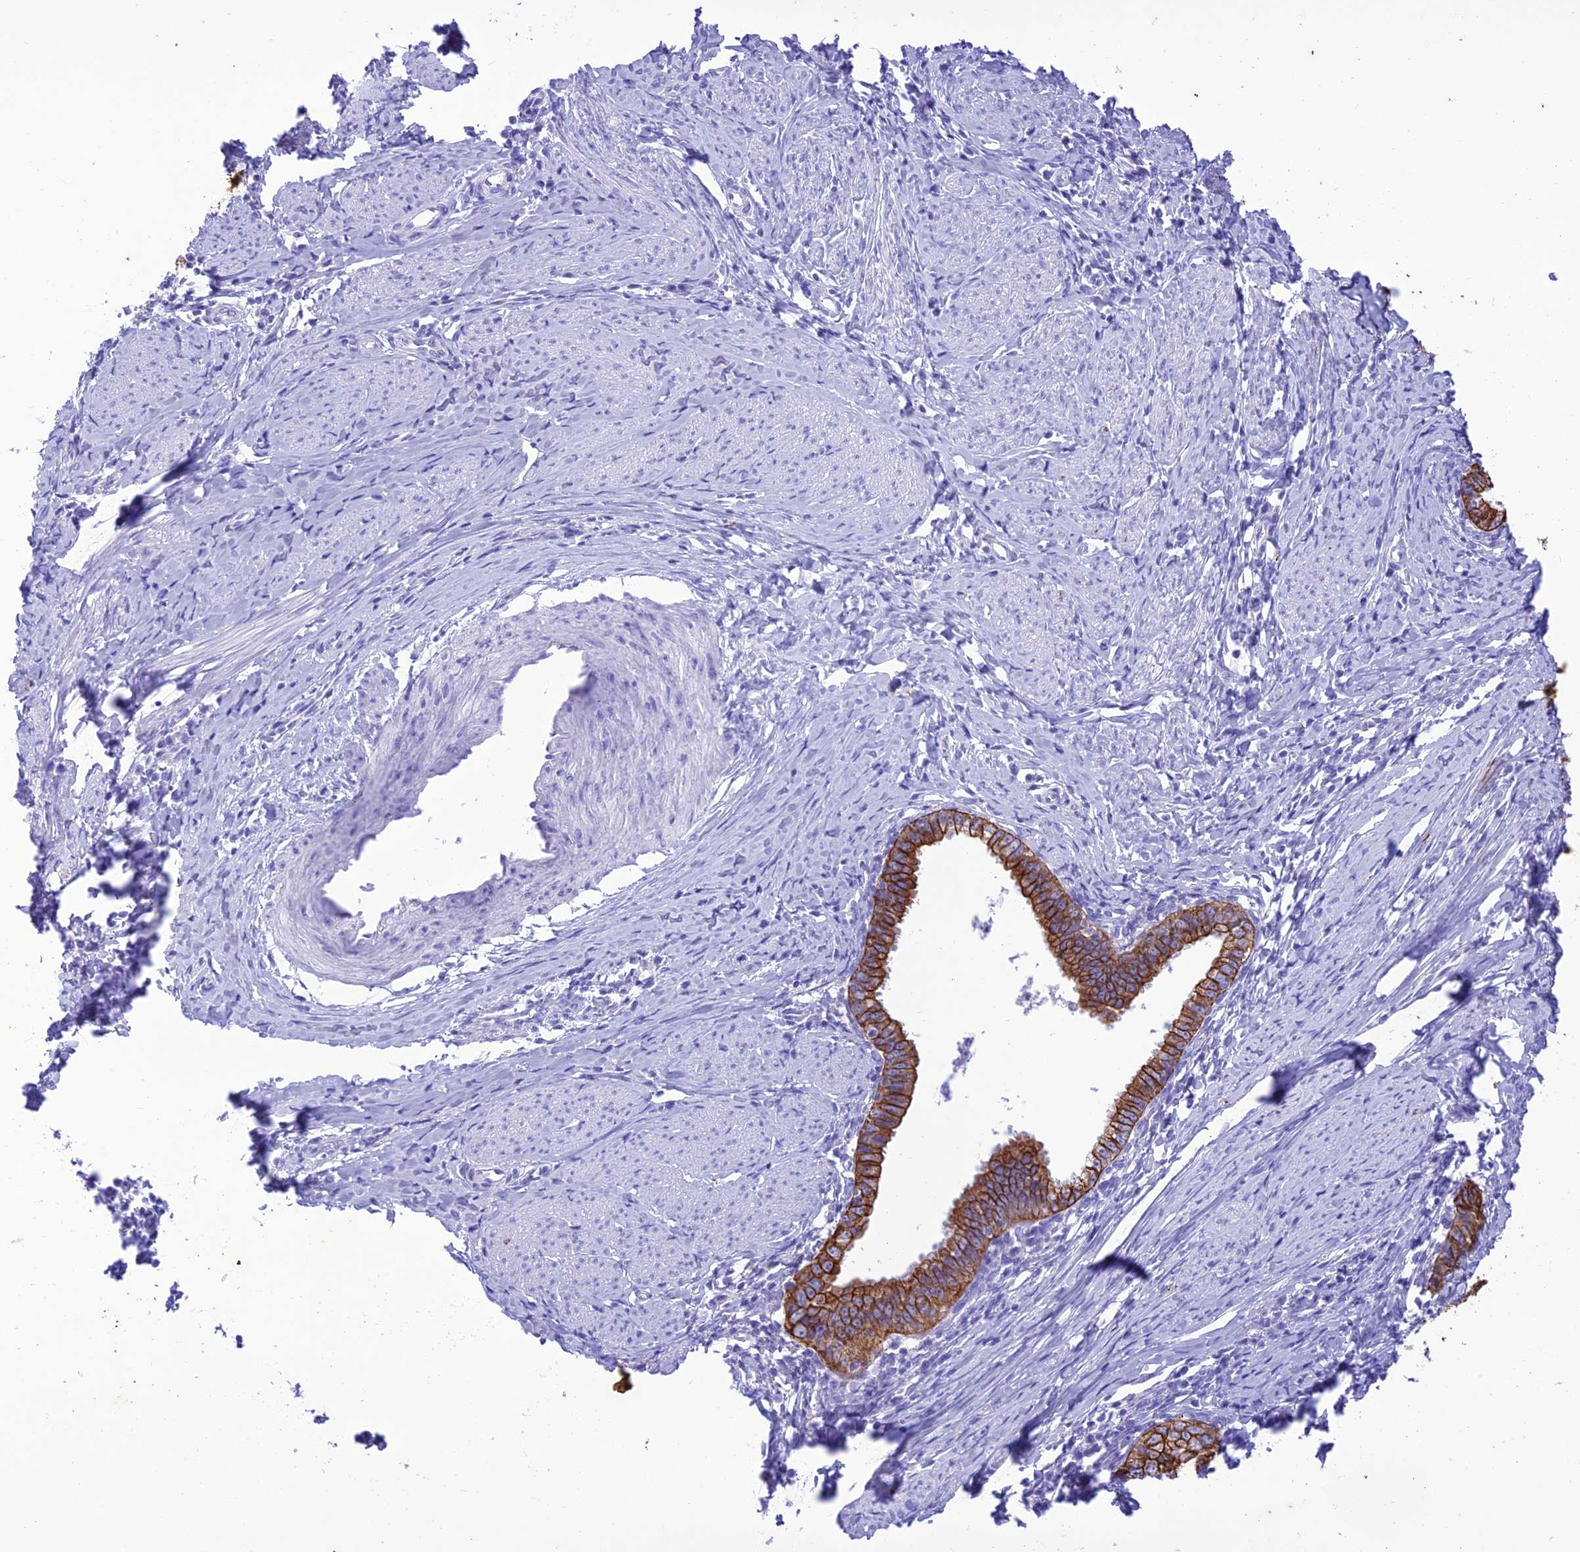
{"staining": {"intensity": "strong", "quantity": ">75%", "location": "cytoplasmic/membranous"}, "tissue": "cervical cancer", "cell_type": "Tumor cells", "image_type": "cancer", "snomed": [{"axis": "morphology", "description": "Adenocarcinoma, NOS"}, {"axis": "topography", "description": "Cervix"}], "caption": "Immunohistochemistry micrograph of human cervical adenocarcinoma stained for a protein (brown), which reveals high levels of strong cytoplasmic/membranous positivity in approximately >75% of tumor cells.", "gene": "VPS52", "patient": {"sex": "female", "age": 36}}